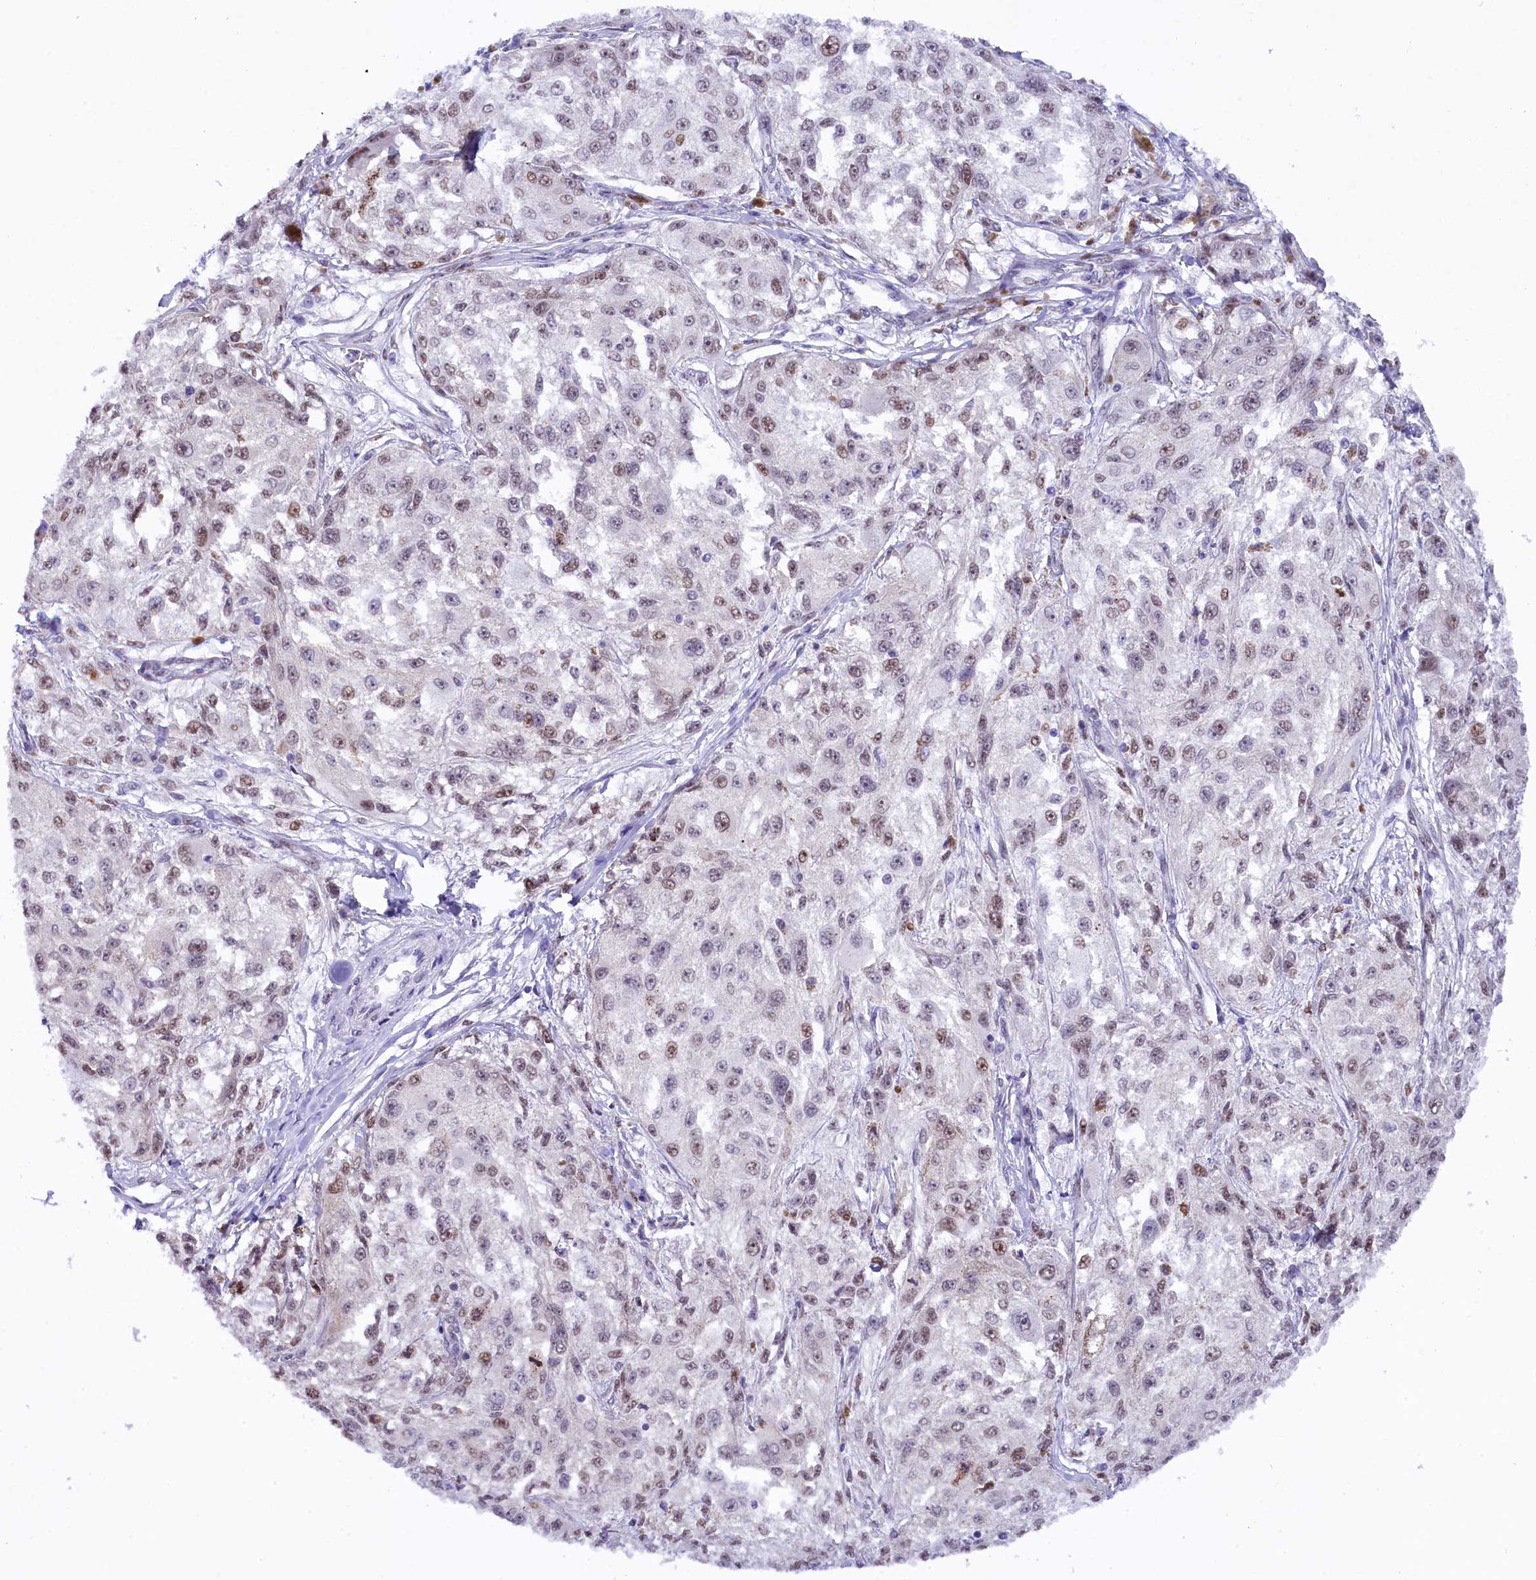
{"staining": {"intensity": "weak", "quantity": "25%-75%", "location": "nuclear"}, "tissue": "melanoma", "cell_type": "Tumor cells", "image_type": "cancer", "snomed": [{"axis": "morphology", "description": "Necrosis, NOS"}, {"axis": "morphology", "description": "Malignant melanoma, NOS"}, {"axis": "topography", "description": "Skin"}], "caption": "Immunohistochemical staining of human malignant melanoma exhibits weak nuclear protein positivity in approximately 25%-75% of tumor cells.", "gene": "RPS6KB1", "patient": {"sex": "female", "age": 87}}